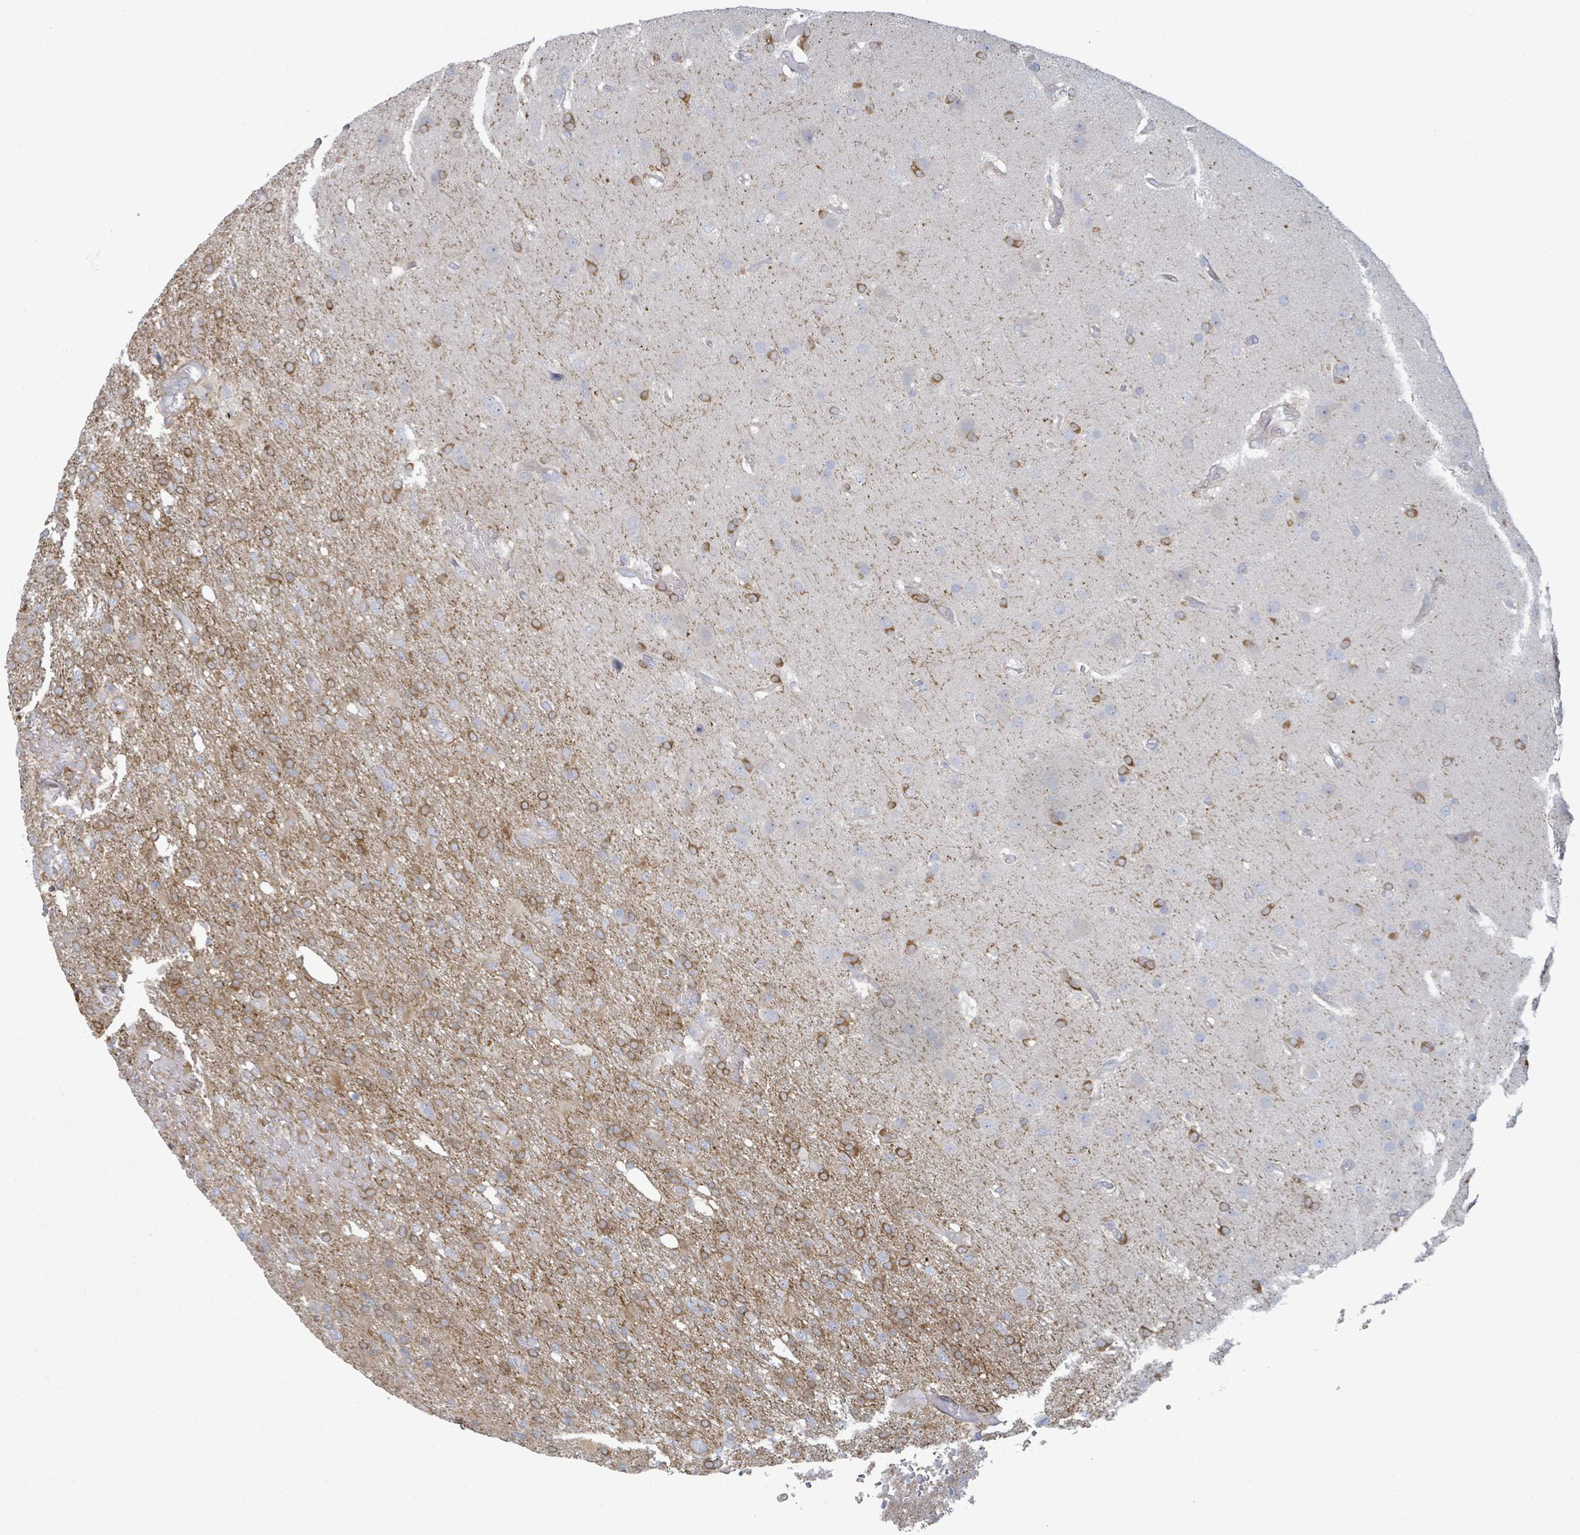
{"staining": {"intensity": "moderate", "quantity": "<25%", "location": "cytoplasmic/membranous"}, "tissue": "glioma", "cell_type": "Tumor cells", "image_type": "cancer", "snomed": [{"axis": "morphology", "description": "Glioma, malignant, High grade"}, {"axis": "topography", "description": "Brain"}], "caption": "Immunohistochemistry micrograph of malignant glioma (high-grade) stained for a protein (brown), which exhibits low levels of moderate cytoplasmic/membranous expression in about <25% of tumor cells.", "gene": "COL13A1", "patient": {"sex": "female", "age": 74}}